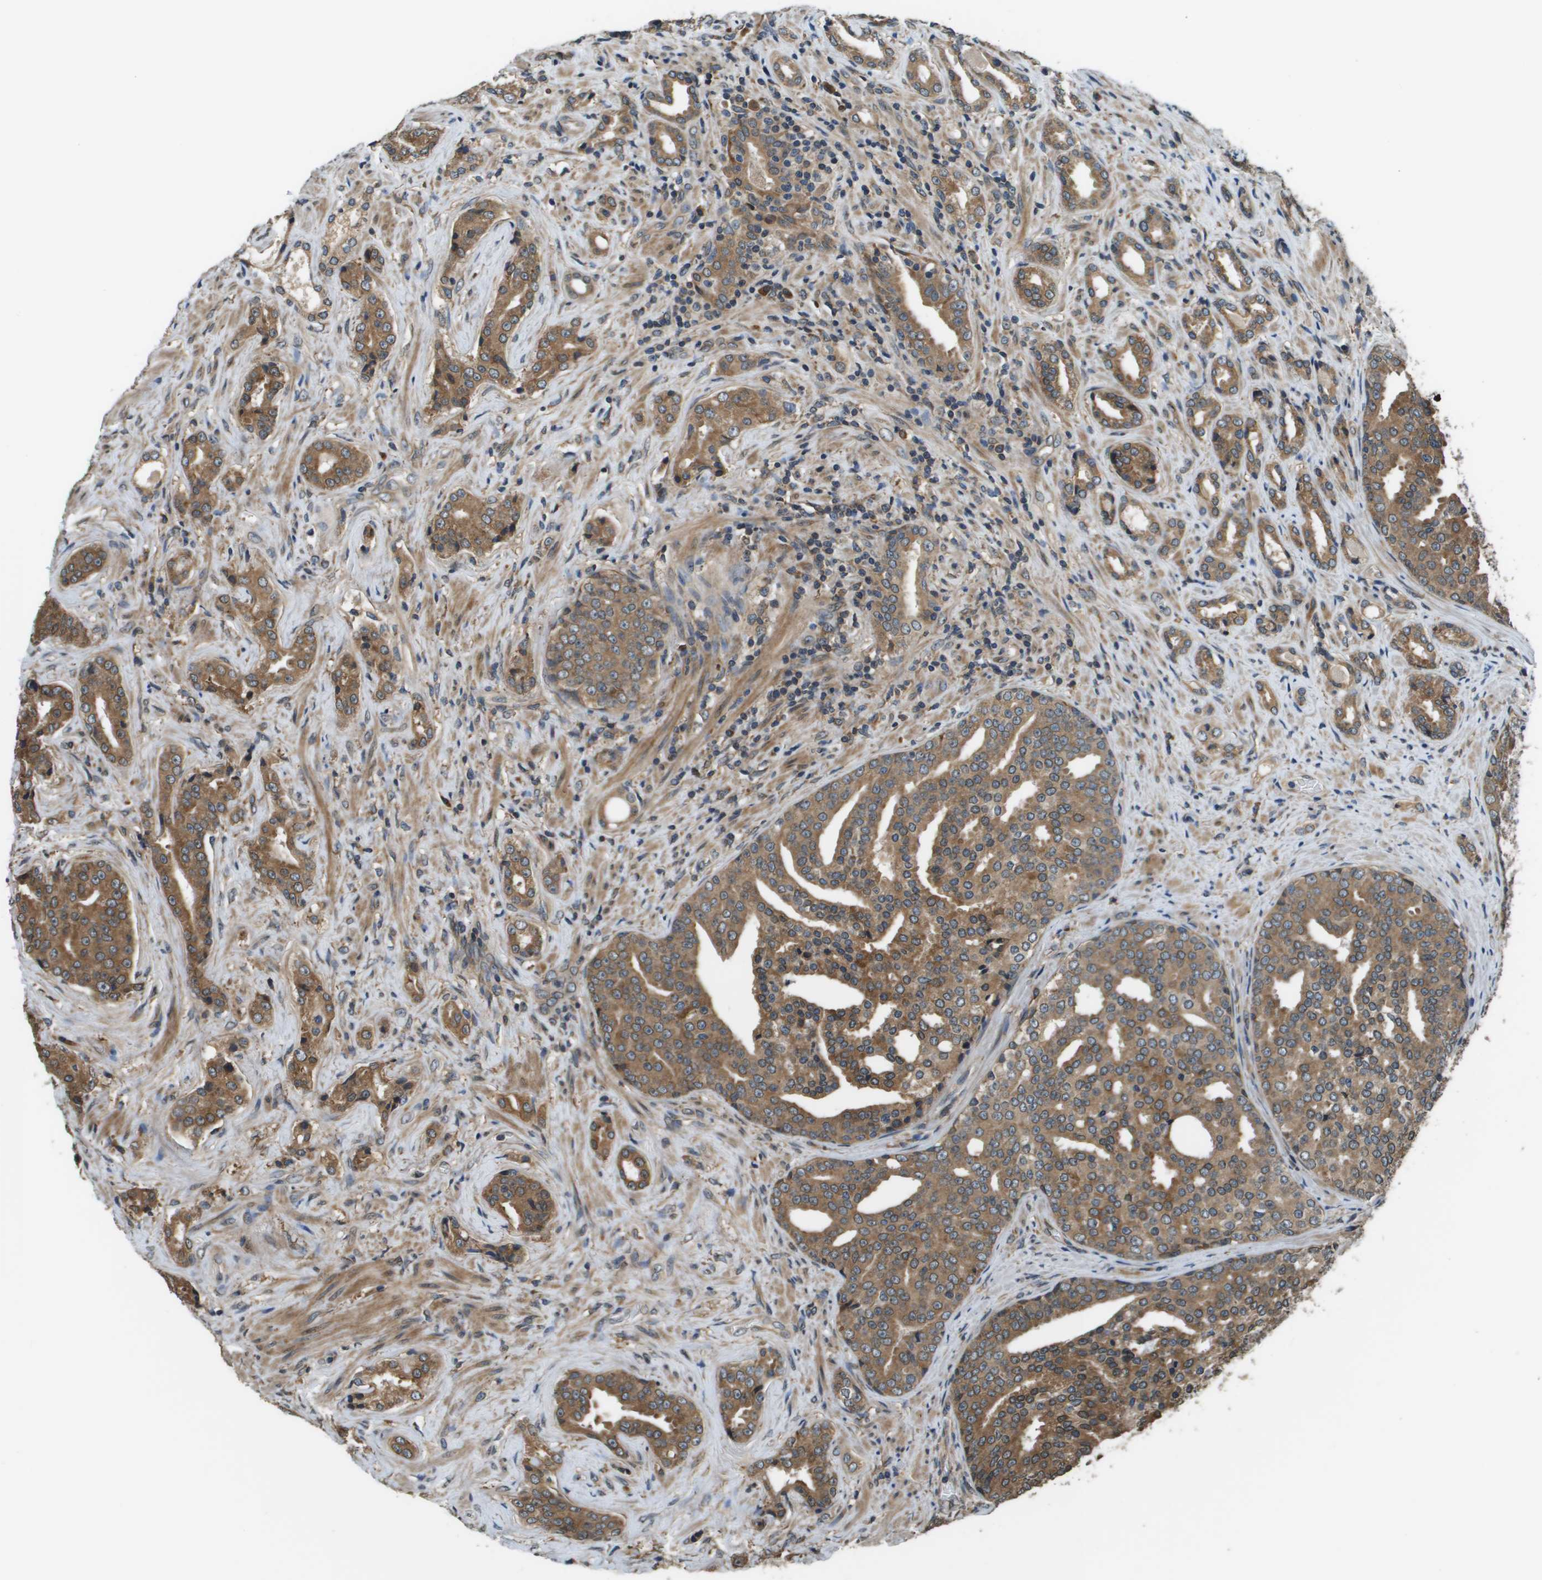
{"staining": {"intensity": "moderate", "quantity": ">75%", "location": "cytoplasmic/membranous"}, "tissue": "prostate cancer", "cell_type": "Tumor cells", "image_type": "cancer", "snomed": [{"axis": "morphology", "description": "Adenocarcinoma, High grade"}, {"axis": "topography", "description": "Prostate"}], "caption": "DAB immunohistochemical staining of prostate high-grade adenocarcinoma reveals moderate cytoplasmic/membranous protein staining in about >75% of tumor cells. (DAB = brown stain, brightfield microscopy at high magnification).", "gene": "SEC62", "patient": {"sex": "male", "age": 71}}